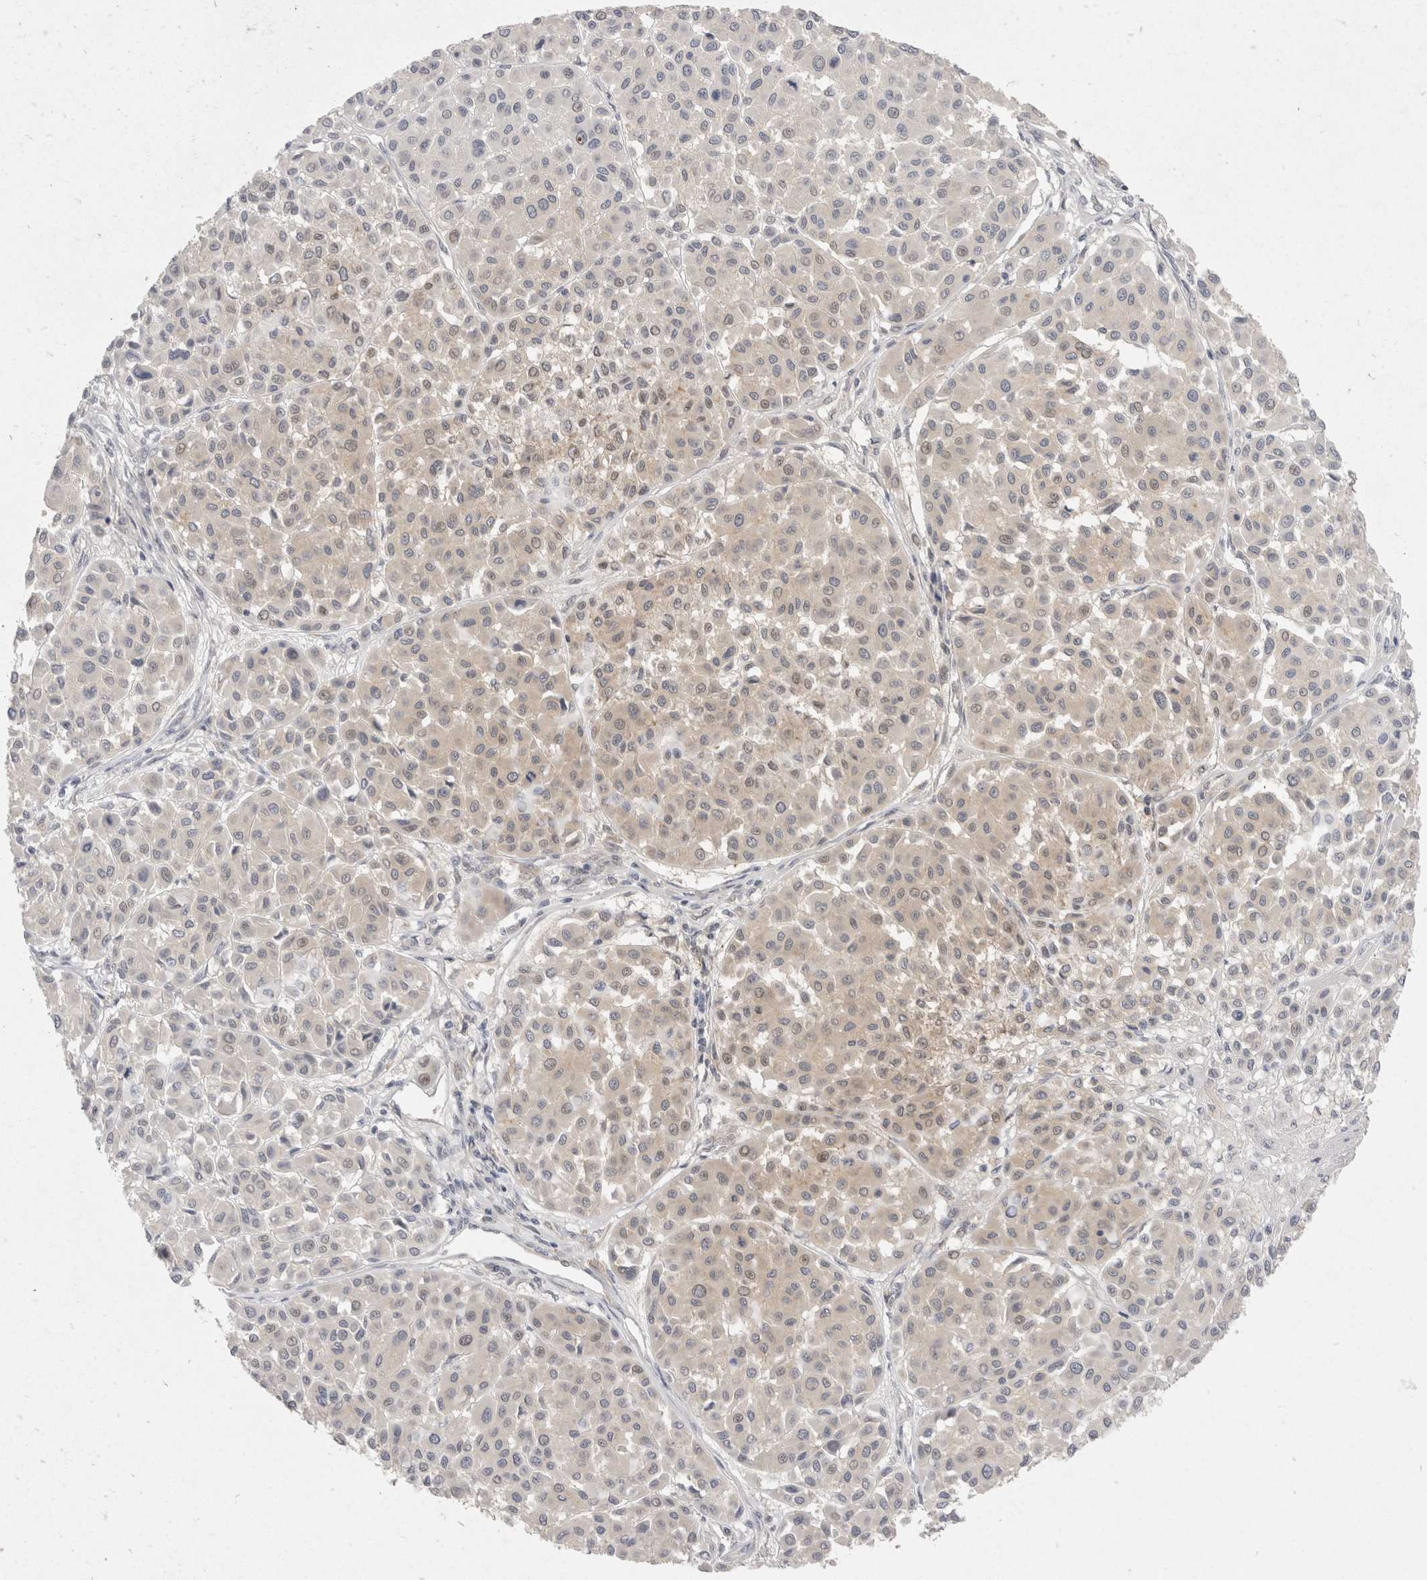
{"staining": {"intensity": "negative", "quantity": "none", "location": "none"}, "tissue": "melanoma", "cell_type": "Tumor cells", "image_type": "cancer", "snomed": [{"axis": "morphology", "description": "Malignant melanoma, Metastatic site"}, {"axis": "topography", "description": "Soft tissue"}], "caption": "Protein analysis of melanoma displays no significant expression in tumor cells.", "gene": "TOM1L2", "patient": {"sex": "male", "age": 41}}